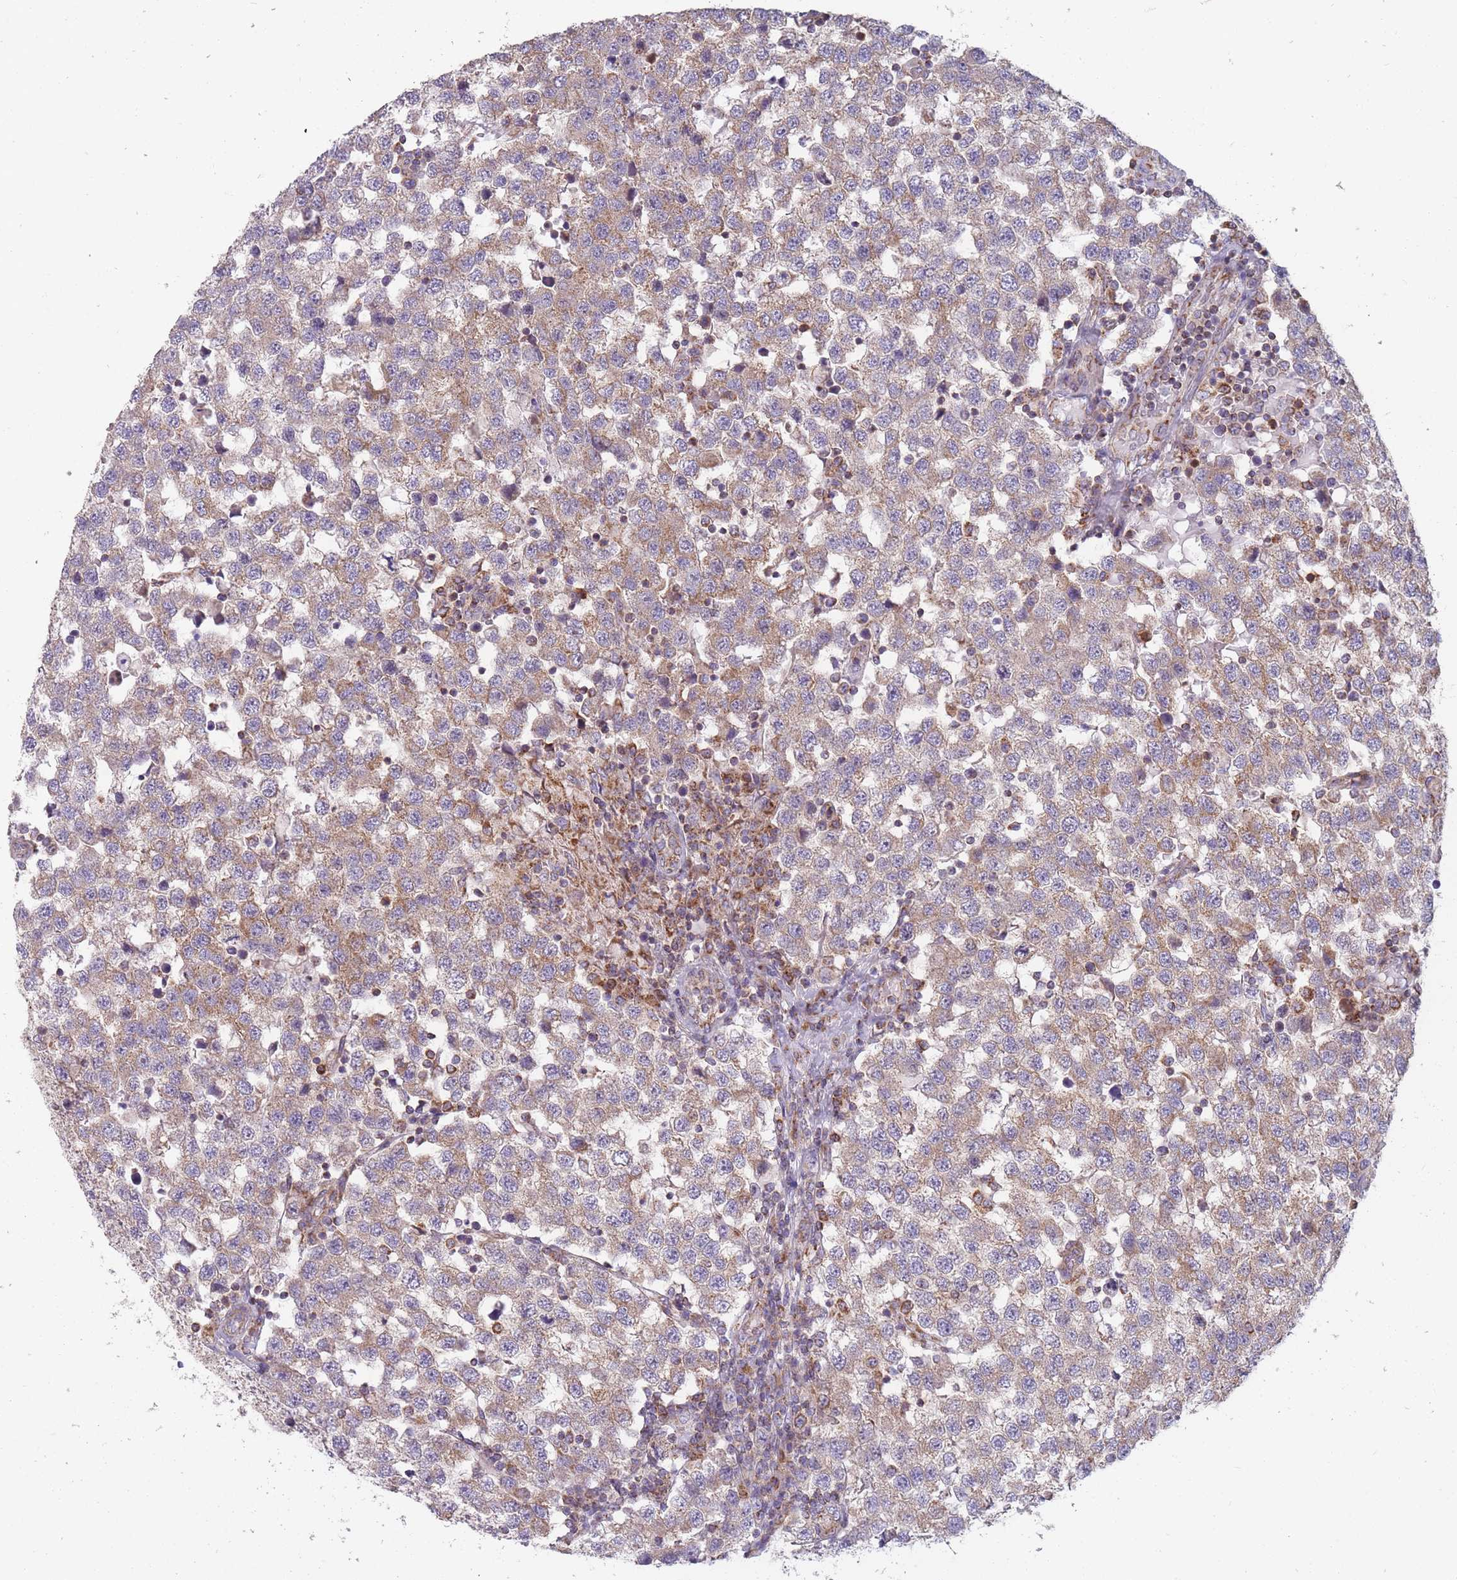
{"staining": {"intensity": "weak", "quantity": ">75%", "location": "cytoplasmic/membranous"}, "tissue": "testis cancer", "cell_type": "Tumor cells", "image_type": "cancer", "snomed": [{"axis": "morphology", "description": "Seminoma, NOS"}, {"axis": "topography", "description": "Testis"}], "caption": "DAB immunohistochemical staining of human testis cancer (seminoma) shows weak cytoplasmic/membranous protein positivity in about >75% of tumor cells. (DAB IHC with brightfield microscopy, high magnification).", "gene": "NDUFA9", "patient": {"sex": "male", "age": 34}}